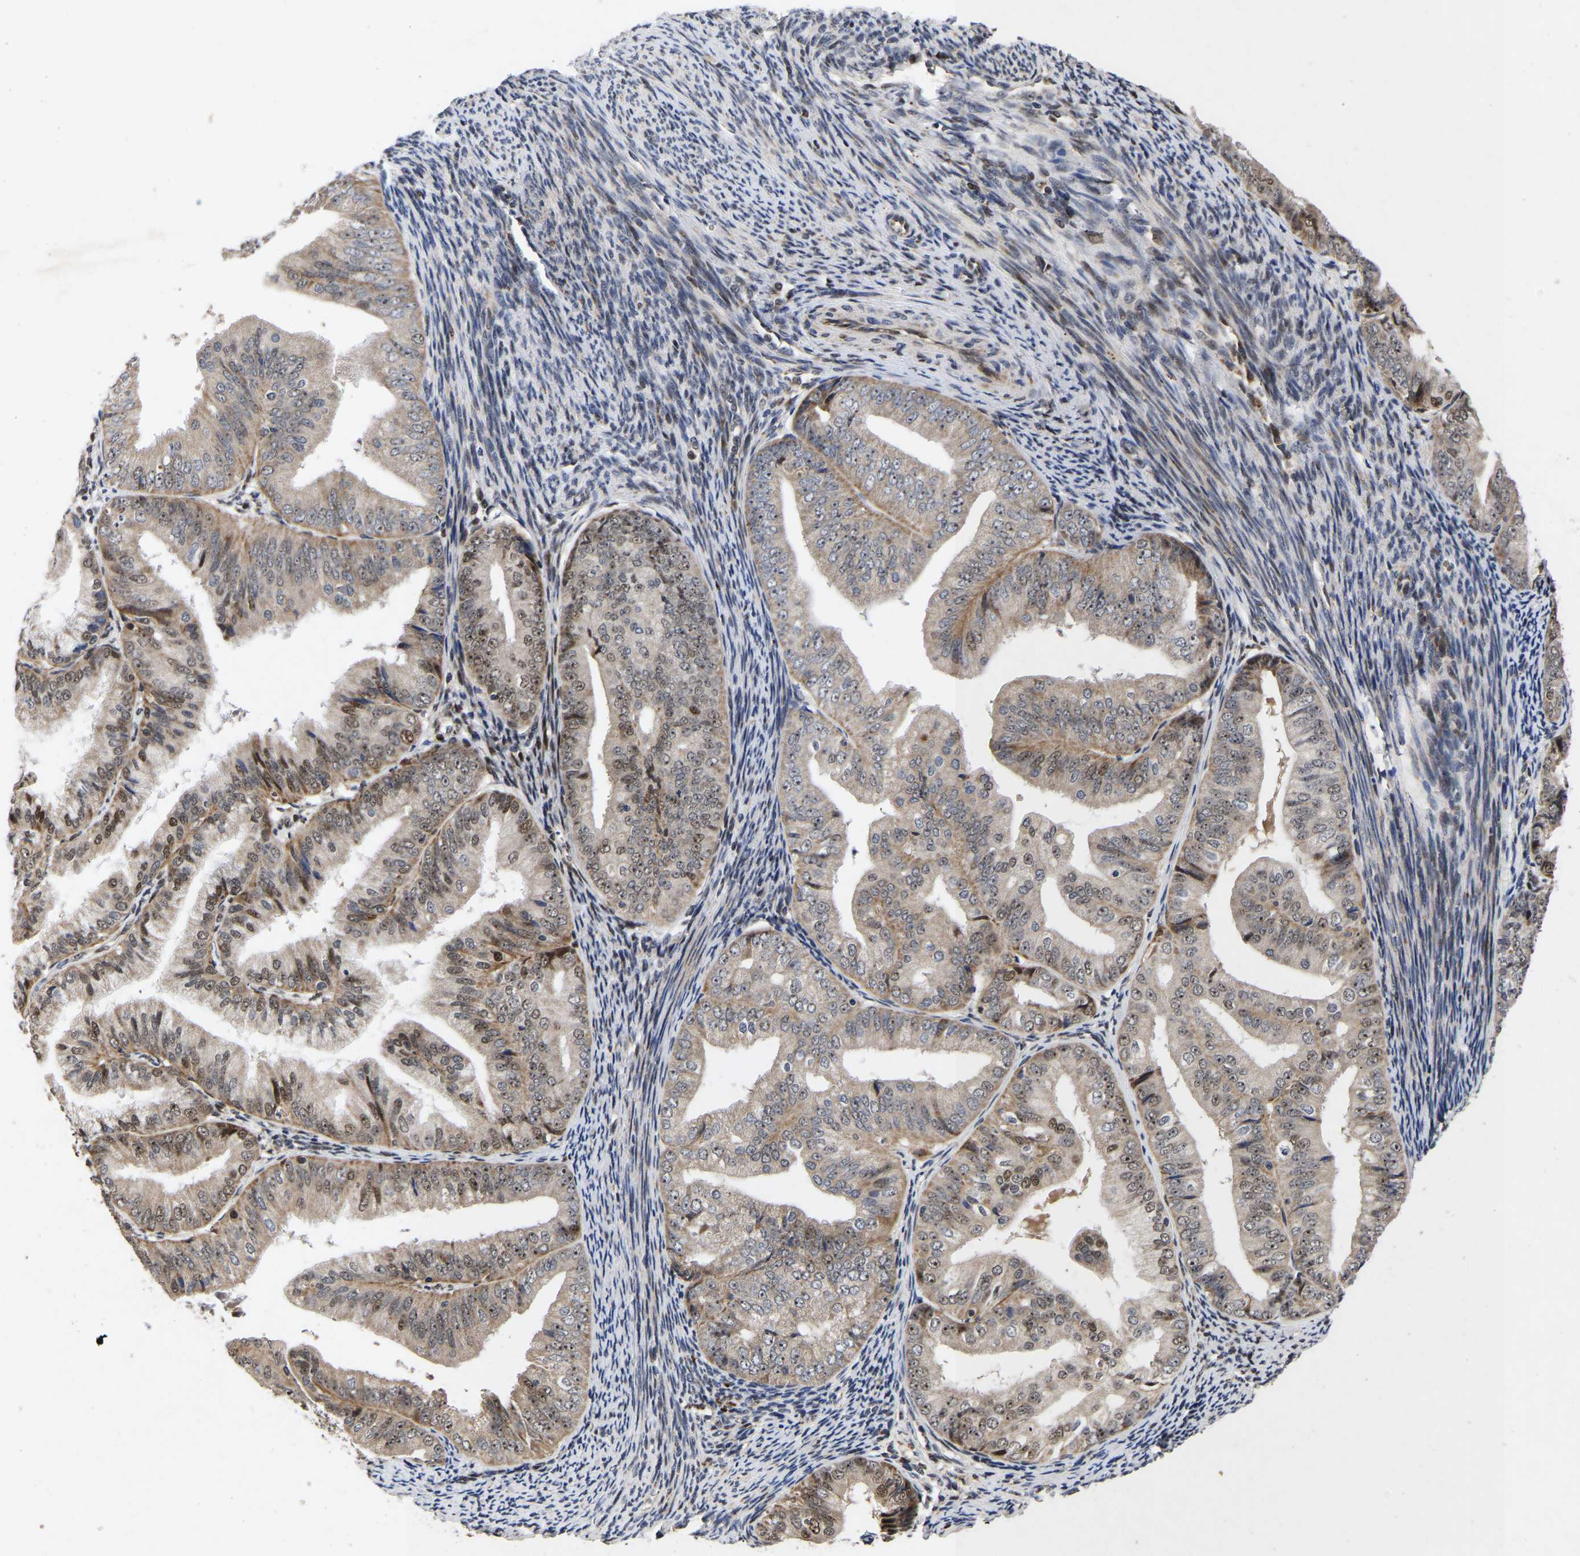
{"staining": {"intensity": "strong", "quantity": "25%-75%", "location": "cytoplasmic/membranous,nuclear"}, "tissue": "endometrial cancer", "cell_type": "Tumor cells", "image_type": "cancer", "snomed": [{"axis": "morphology", "description": "Adenocarcinoma, NOS"}, {"axis": "topography", "description": "Endometrium"}], "caption": "There is high levels of strong cytoplasmic/membranous and nuclear staining in tumor cells of endometrial adenocarcinoma, as demonstrated by immunohistochemical staining (brown color).", "gene": "JUNB", "patient": {"sex": "female", "age": 63}}